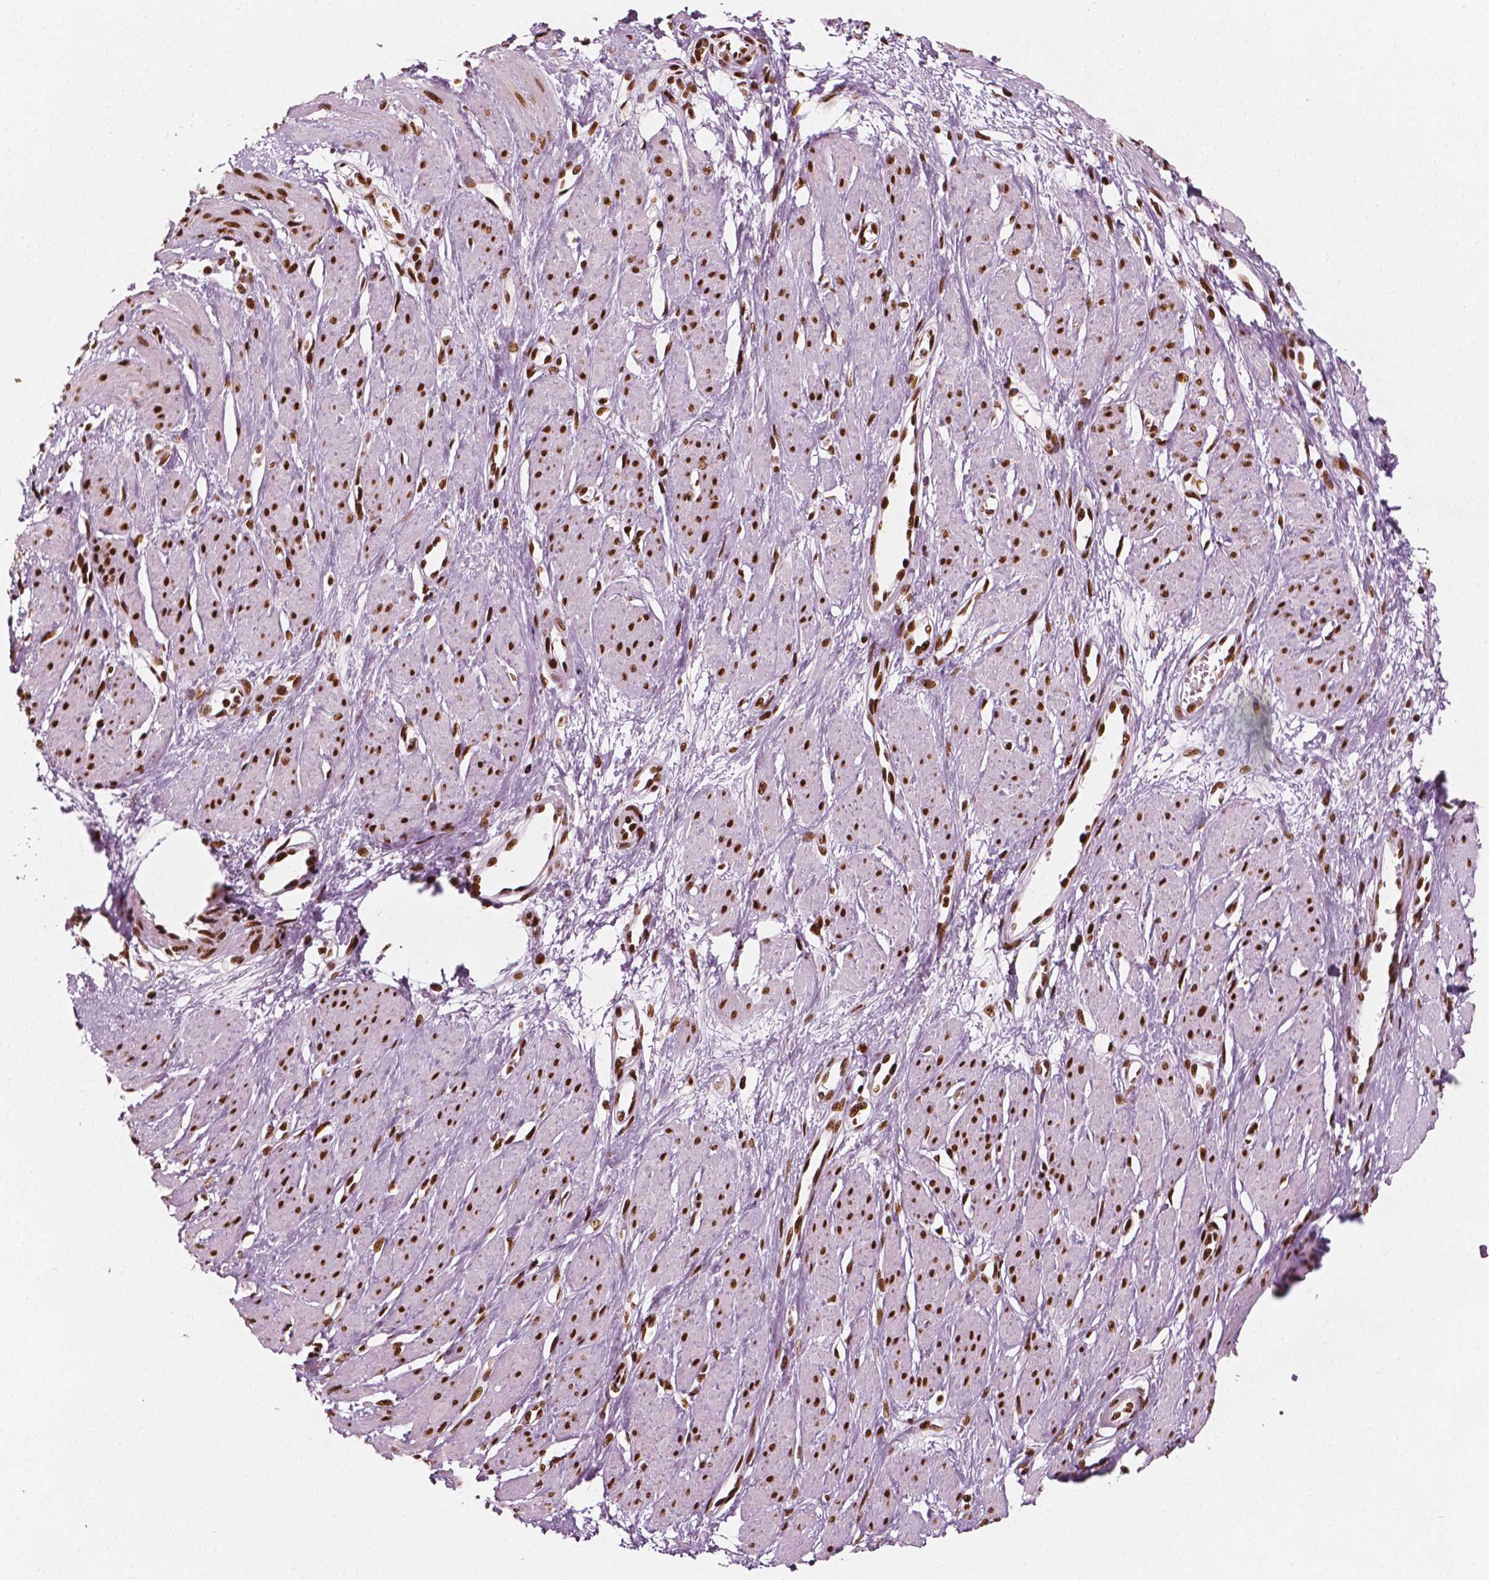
{"staining": {"intensity": "strong", "quantity": ">75%", "location": "nuclear"}, "tissue": "smooth muscle", "cell_type": "Smooth muscle cells", "image_type": "normal", "snomed": [{"axis": "morphology", "description": "Normal tissue, NOS"}, {"axis": "topography", "description": "Smooth muscle"}, {"axis": "topography", "description": "Uterus"}], "caption": "Immunohistochemistry histopathology image of unremarkable smooth muscle stained for a protein (brown), which shows high levels of strong nuclear expression in approximately >75% of smooth muscle cells.", "gene": "CTCF", "patient": {"sex": "female", "age": 39}}